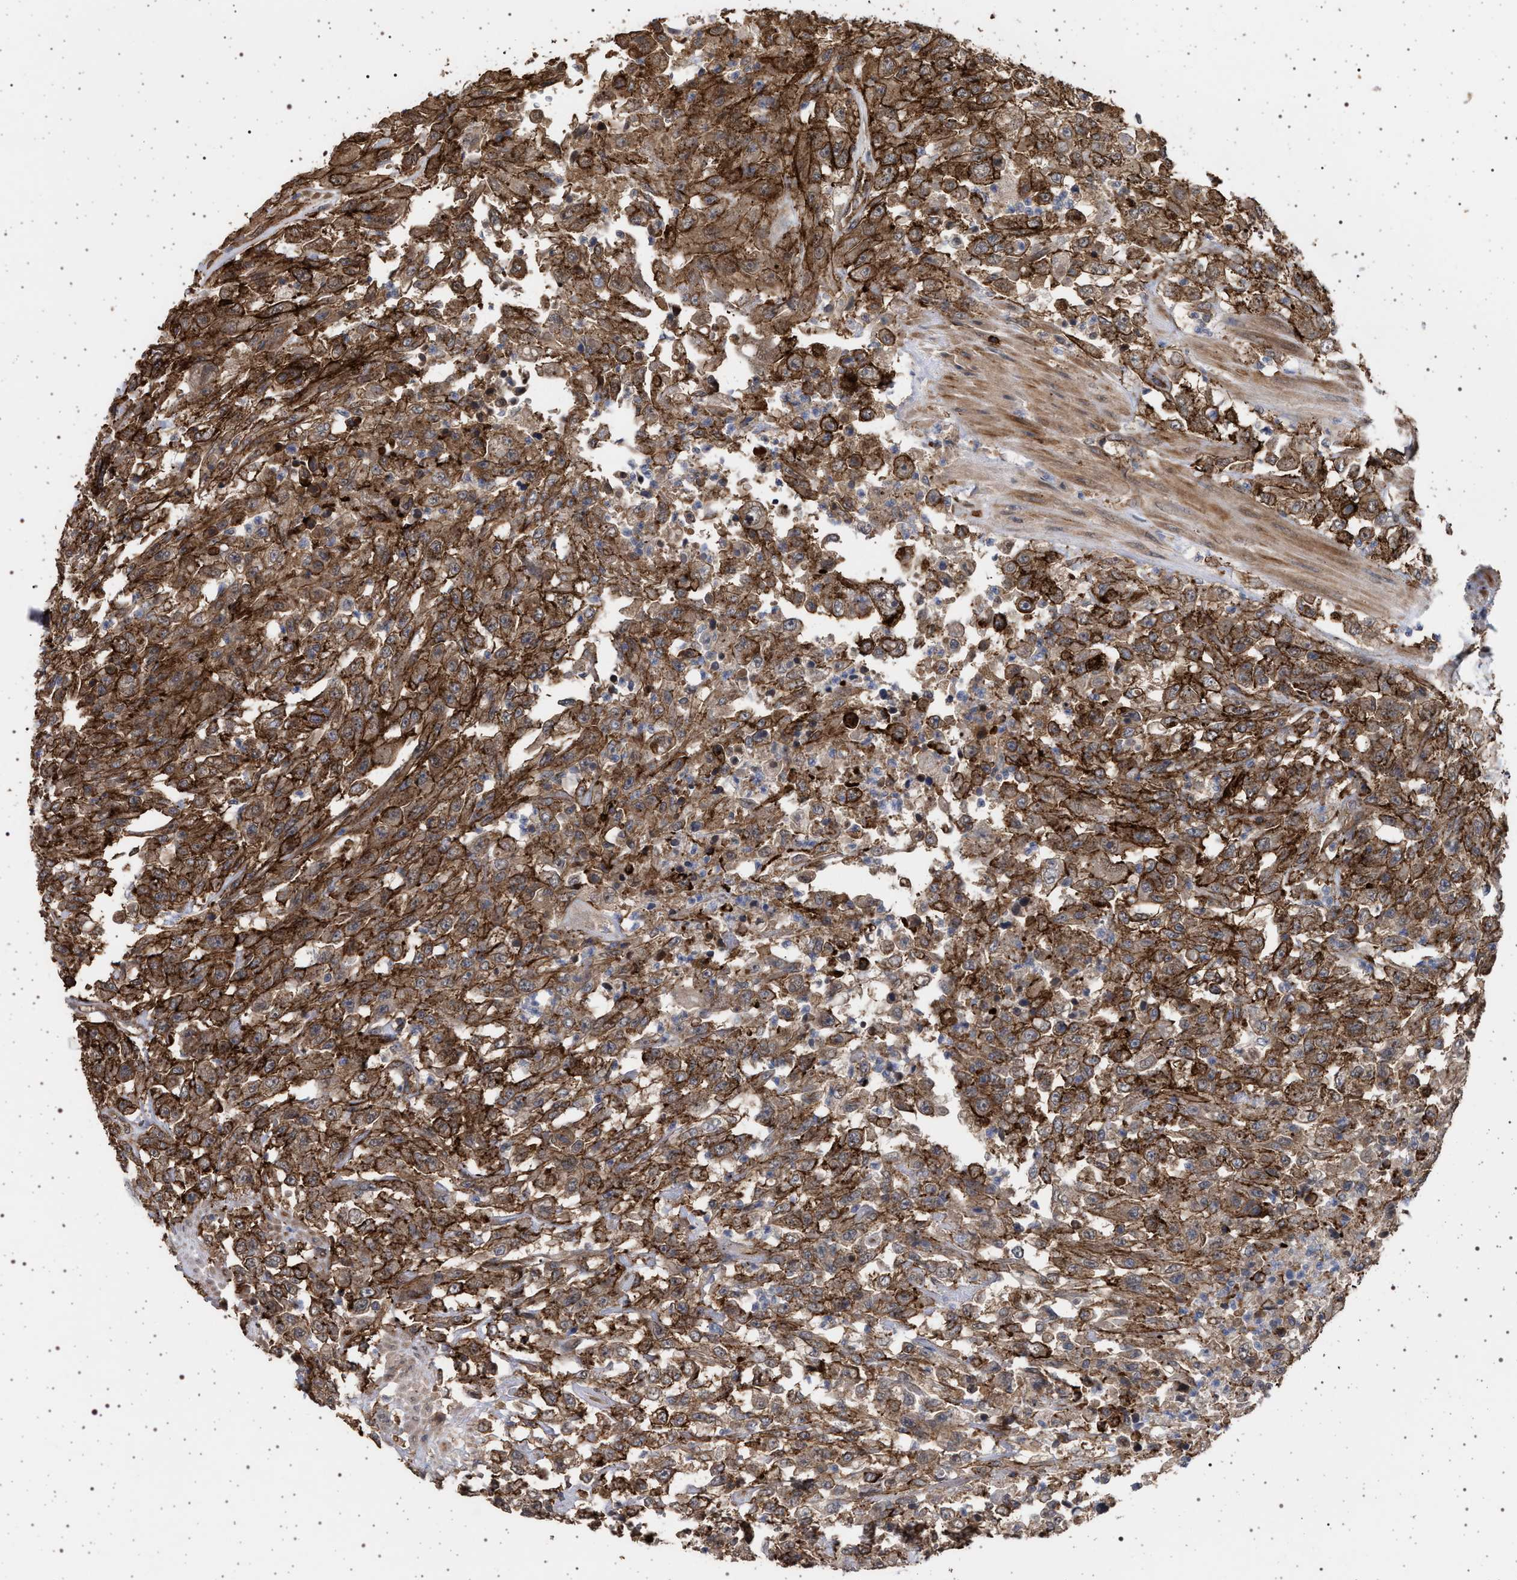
{"staining": {"intensity": "strong", "quantity": ">75%", "location": "cytoplasmic/membranous"}, "tissue": "urothelial cancer", "cell_type": "Tumor cells", "image_type": "cancer", "snomed": [{"axis": "morphology", "description": "Urothelial carcinoma, High grade"}, {"axis": "topography", "description": "Urinary bladder"}], "caption": "High-grade urothelial carcinoma was stained to show a protein in brown. There is high levels of strong cytoplasmic/membranous expression in about >75% of tumor cells.", "gene": "IFT20", "patient": {"sex": "male", "age": 46}}